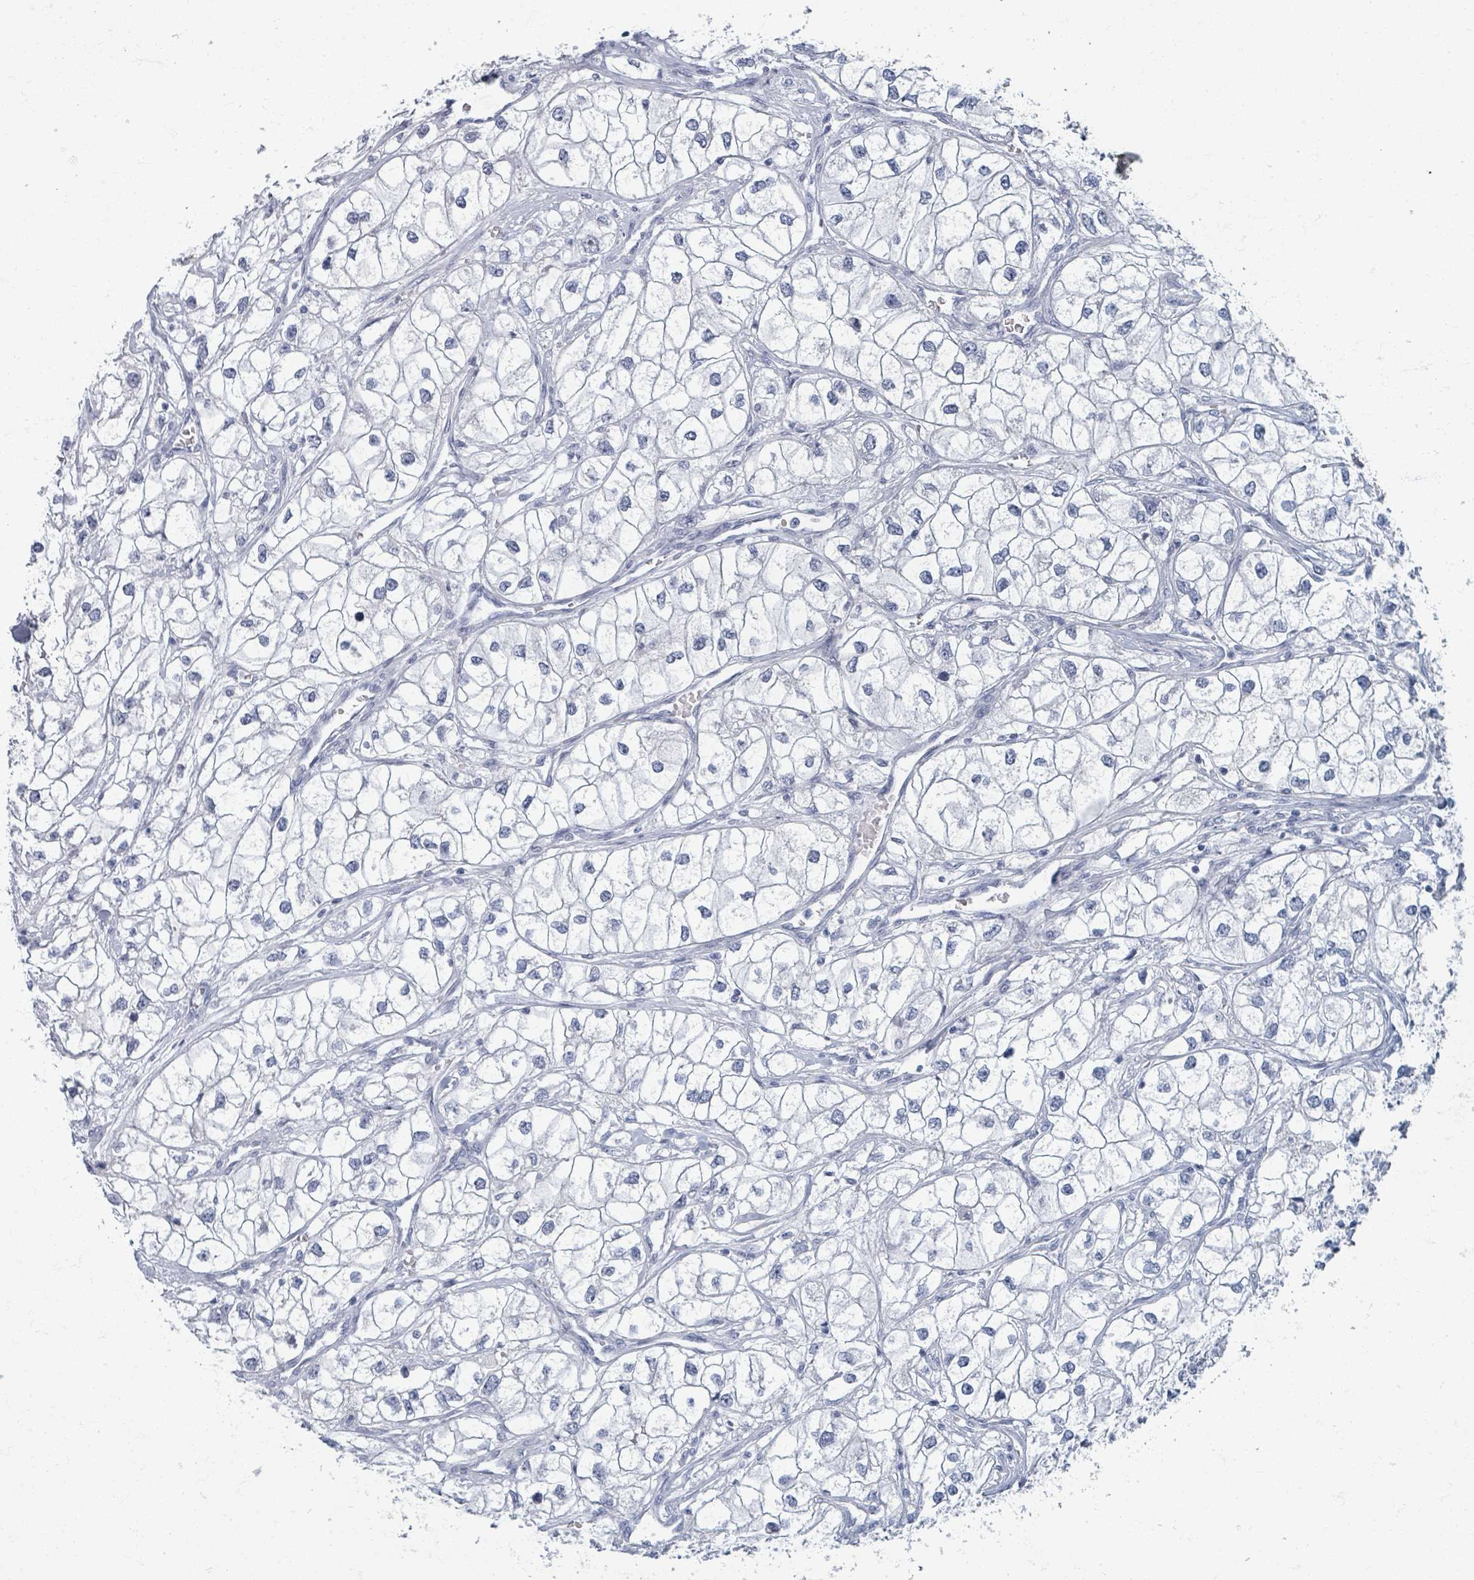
{"staining": {"intensity": "negative", "quantity": "none", "location": "none"}, "tissue": "renal cancer", "cell_type": "Tumor cells", "image_type": "cancer", "snomed": [{"axis": "morphology", "description": "Adenocarcinoma, NOS"}, {"axis": "topography", "description": "Kidney"}], "caption": "An immunohistochemistry (IHC) image of renal adenocarcinoma is shown. There is no staining in tumor cells of renal adenocarcinoma.", "gene": "TAS2R1", "patient": {"sex": "male", "age": 59}}